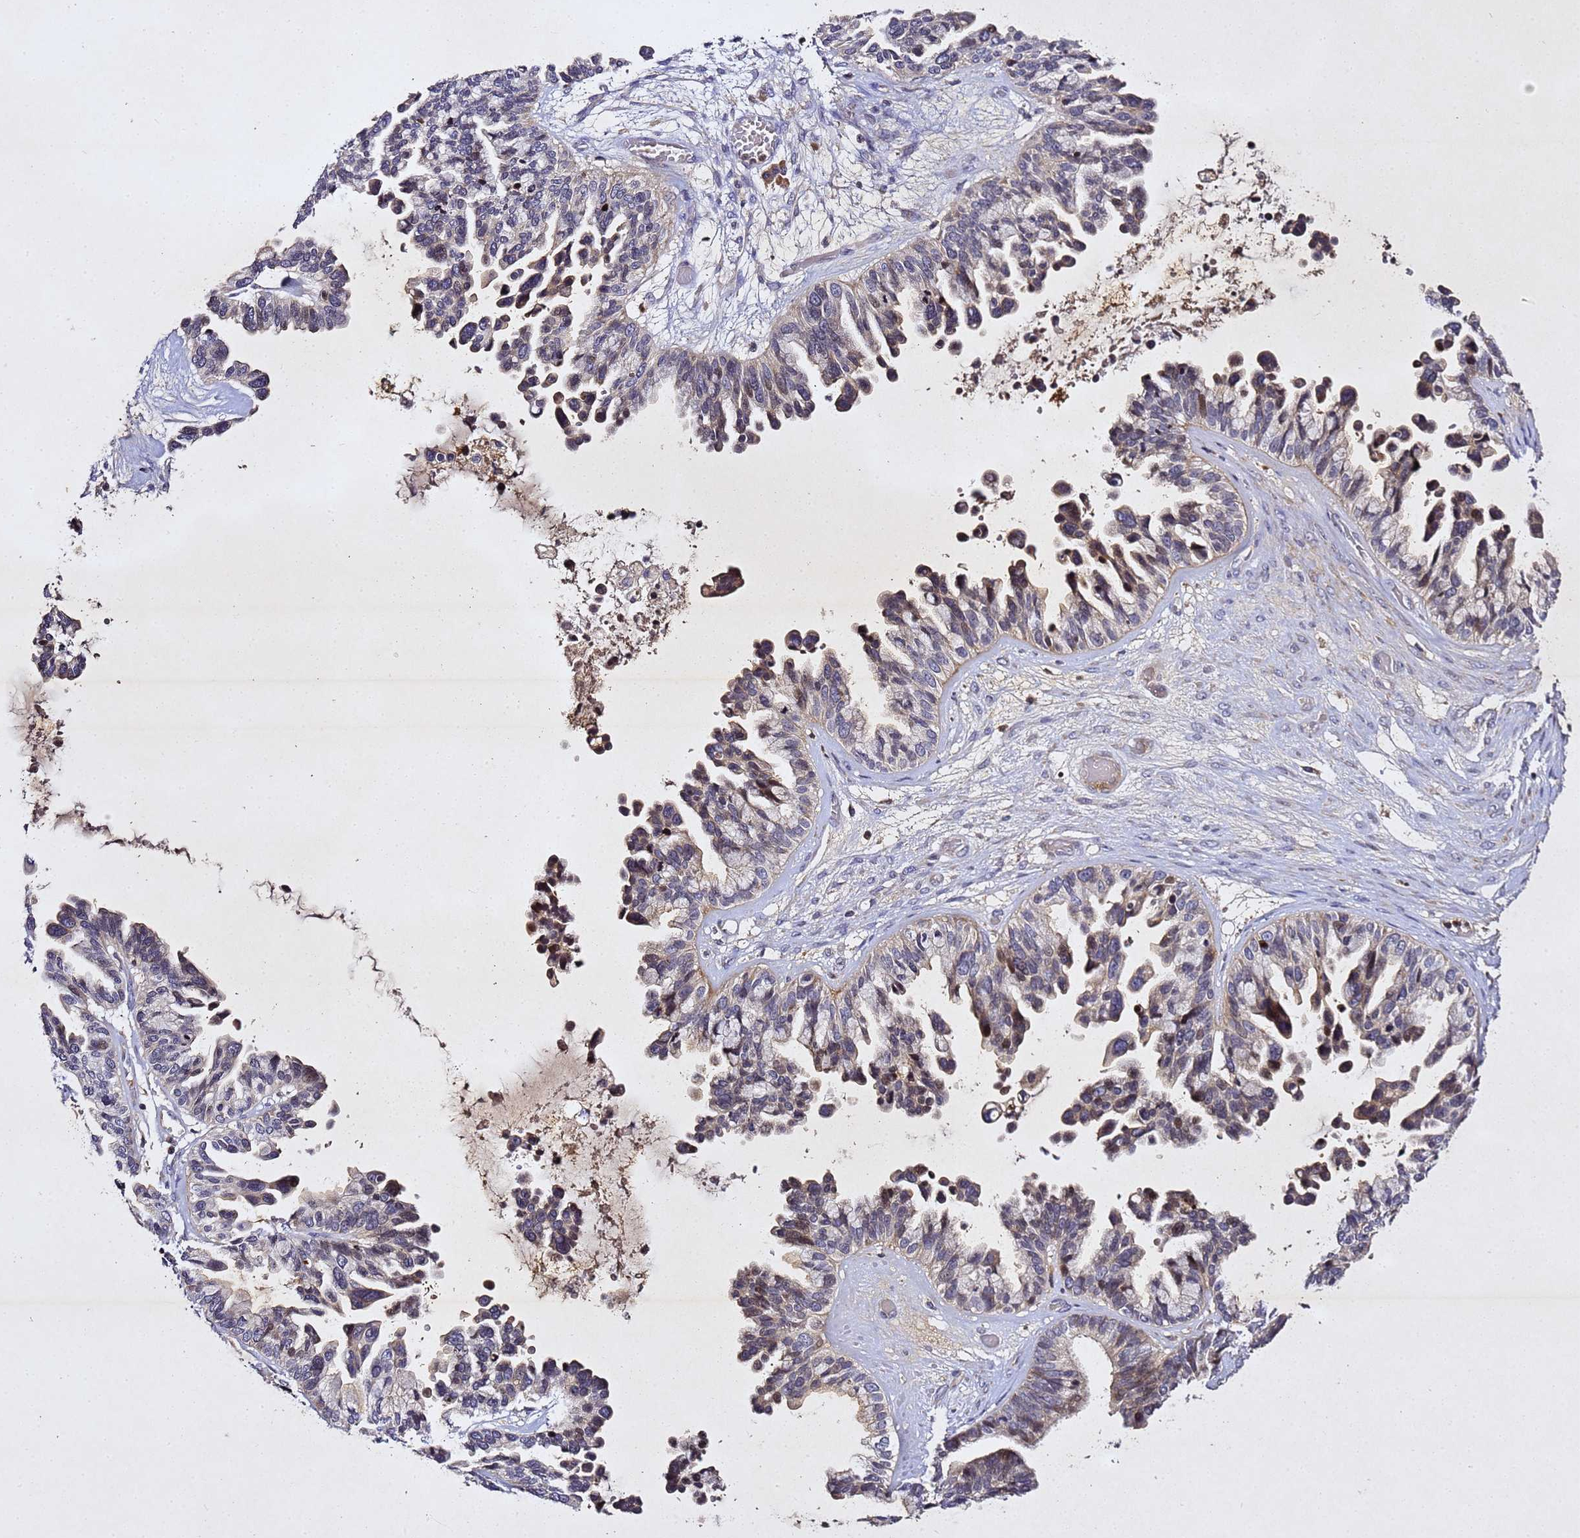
{"staining": {"intensity": "moderate", "quantity": "<25%", "location": "cytoplasmic/membranous,nuclear"}, "tissue": "ovarian cancer", "cell_type": "Tumor cells", "image_type": "cancer", "snomed": [{"axis": "morphology", "description": "Cystadenocarcinoma, serous, NOS"}, {"axis": "topography", "description": "Ovary"}], "caption": "This is a photomicrograph of immunohistochemistry staining of ovarian serous cystadenocarcinoma, which shows moderate expression in the cytoplasmic/membranous and nuclear of tumor cells.", "gene": "SV2B", "patient": {"sex": "female", "age": 56}}